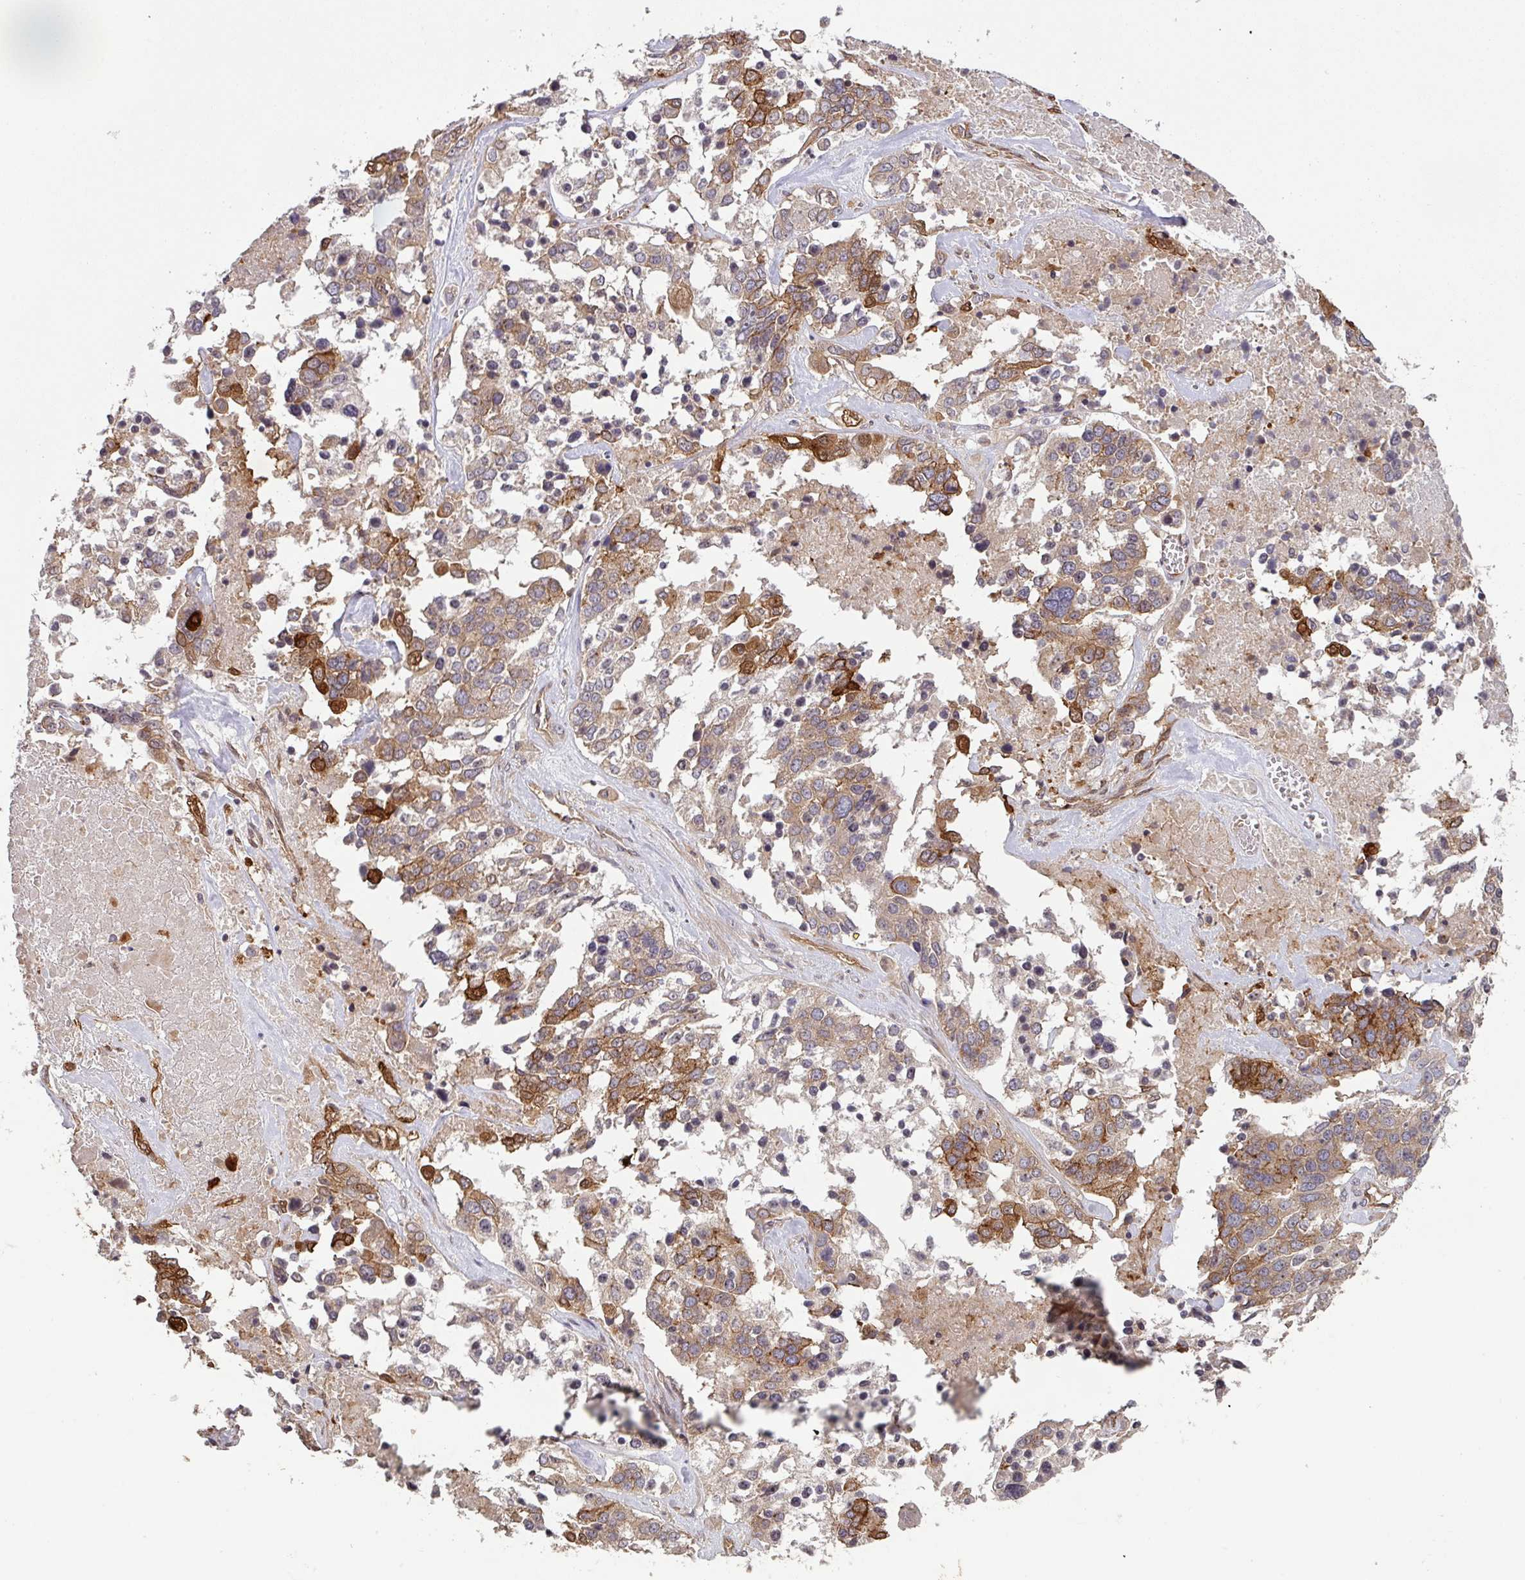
{"staining": {"intensity": "moderate", "quantity": "25%-75%", "location": "cytoplasmic/membranous"}, "tissue": "ovarian cancer", "cell_type": "Tumor cells", "image_type": "cancer", "snomed": [{"axis": "morphology", "description": "Cystadenocarcinoma, serous, NOS"}, {"axis": "topography", "description": "Ovary"}], "caption": "Brown immunohistochemical staining in ovarian cancer shows moderate cytoplasmic/membranous expression in approximately 25%-75% of tumor cells.", "gene": "CYFIP2", "patient": {"sex": "female", "age": 44}}